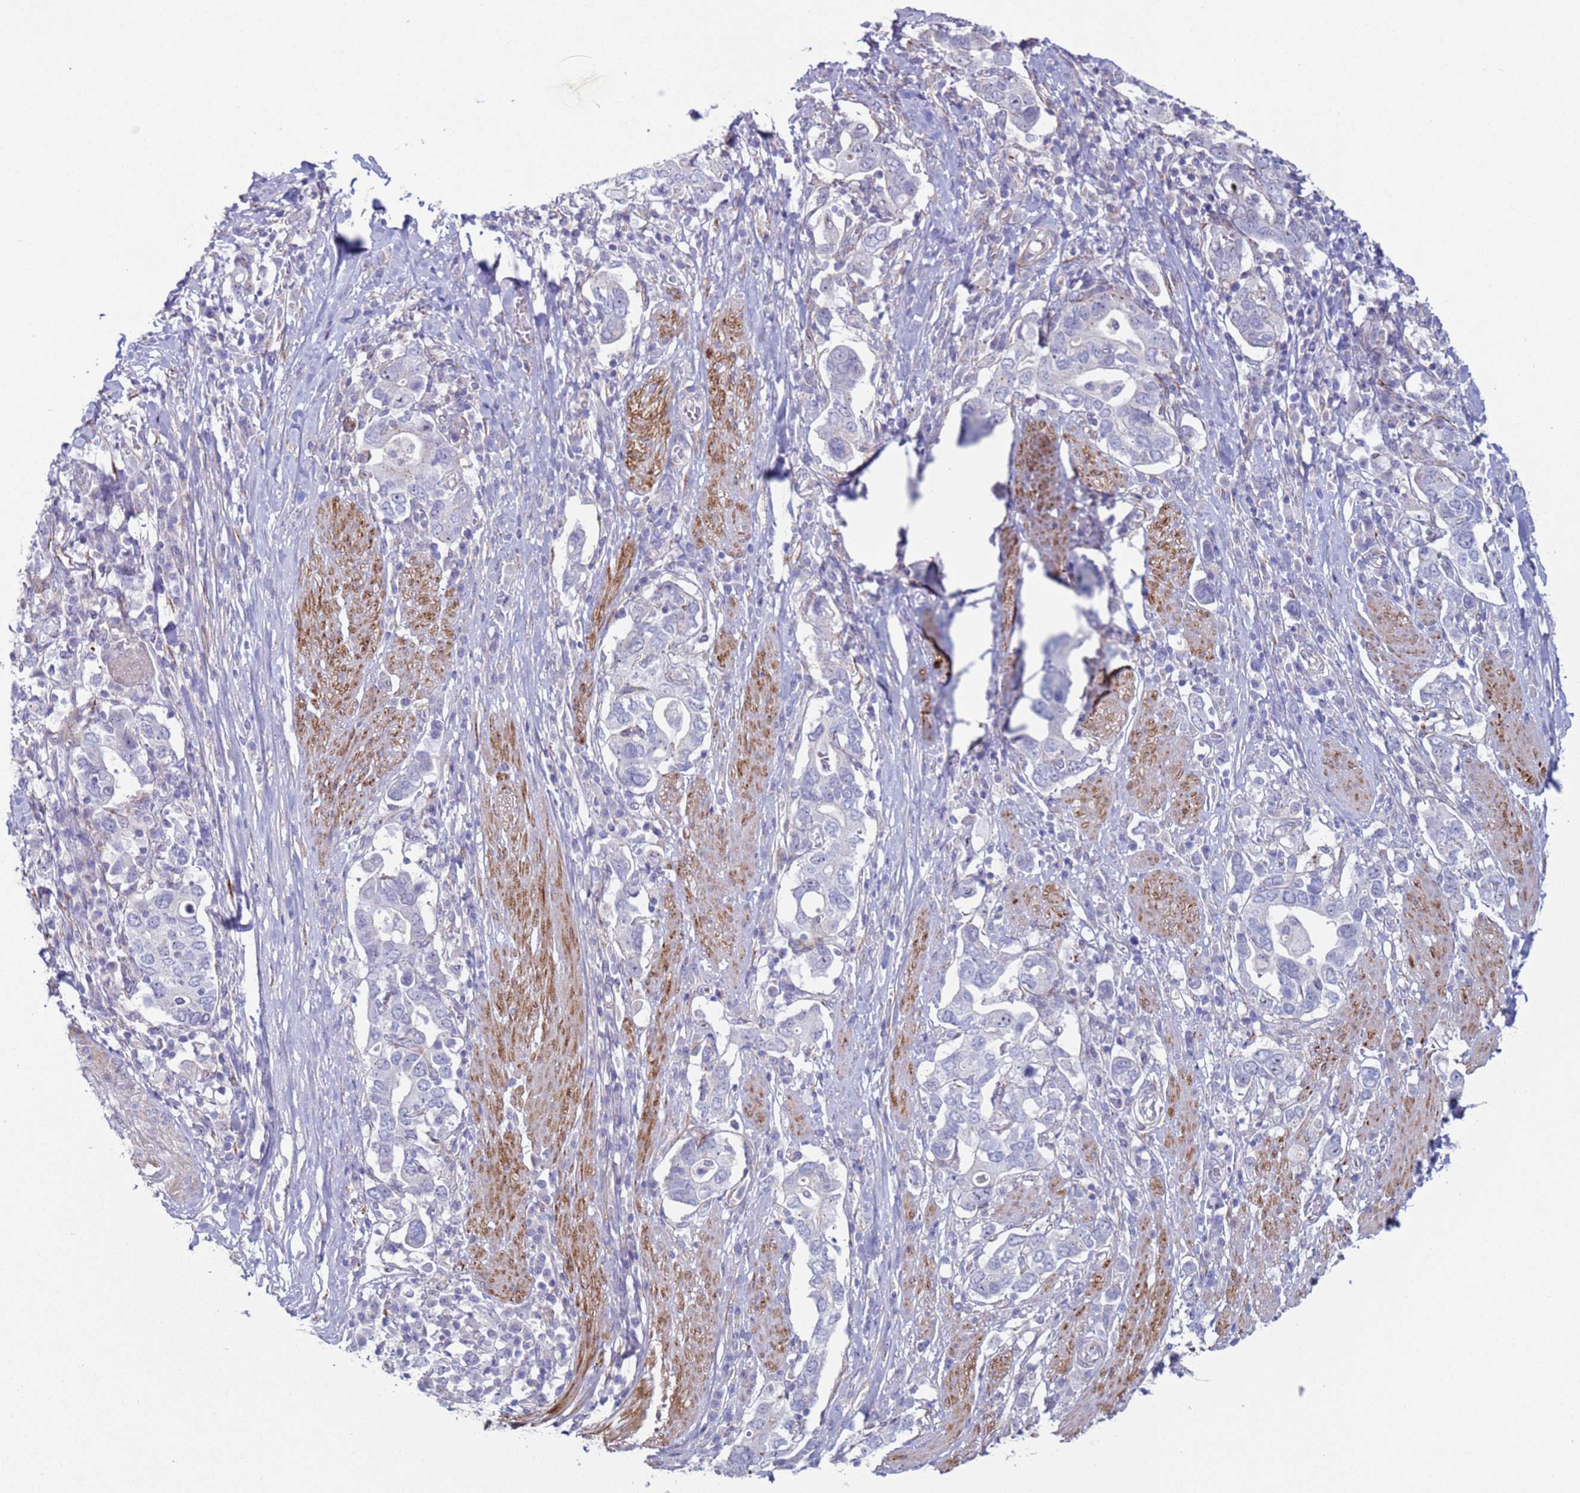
{"staining": {"intensity": "negative", "quantity": "none", "location": "none"}, "tissue": "stomach cancer", "cell_type": "Tumor cells", "image_type": "cancer", "snomed": [{"axis": "morphology", "description": "Adenocarcinoma, NOS"}, {"axis": "topography", "description": "Stomach, upper"}, {"axis": "topography", "description": "Stomach"}], "caption": "This is an immunohistochemistry (IHC) photomicrograph of stomach cancer. There is no staining in tumor cells.", "gene": "HEATR1", "patient": {"sex": "male", "age": 62}}